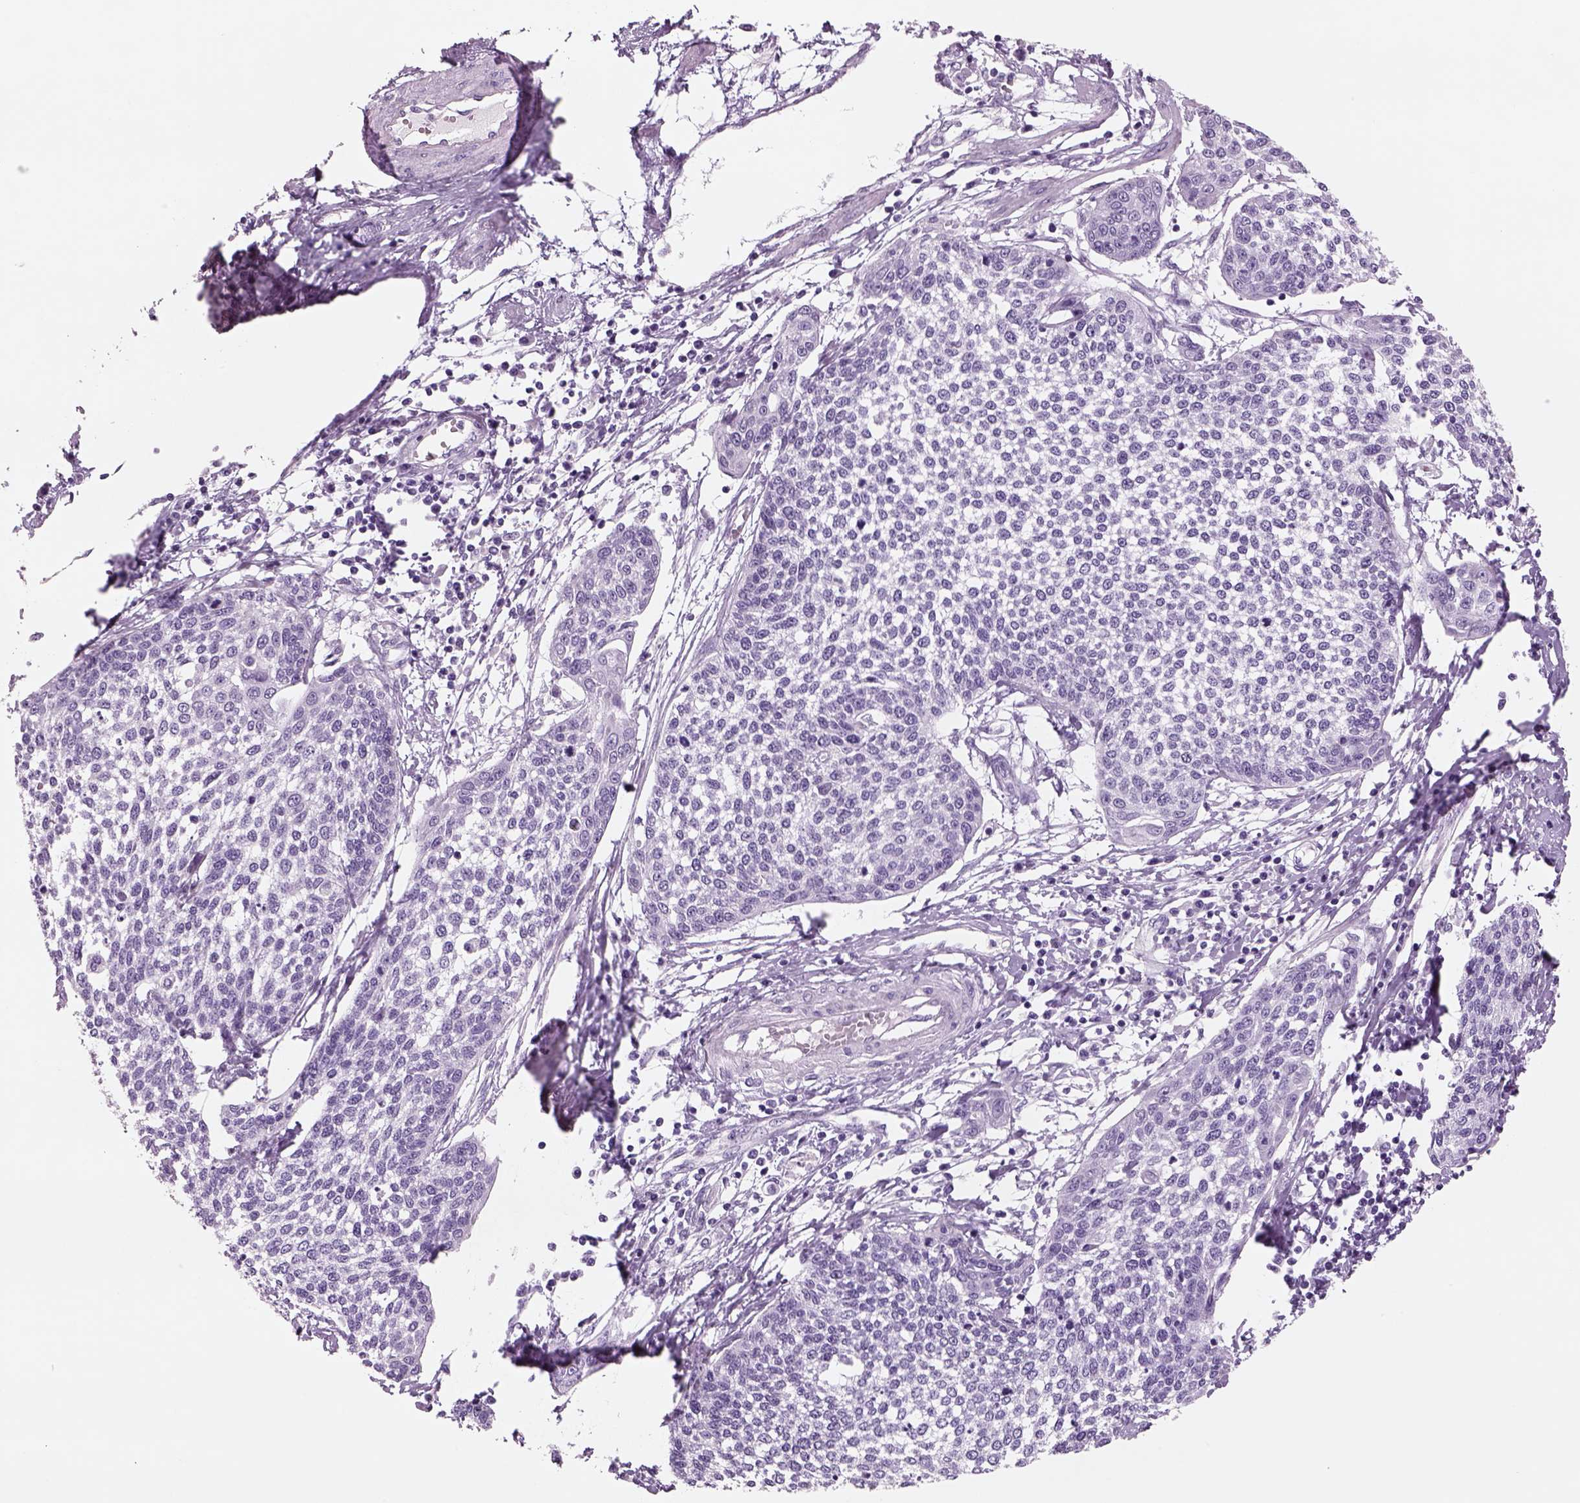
{"staining": {"intensity": "negative", "quantity": "none", "location": "none"}, "tissue": "cervical cancer", "cell_type": "Tumor cells", "image_type": "cancer", "snomed": [{"axis": "morphology", "description": "Squamous cell carcinoma, NOS"}, {"axis": "topography", "description": "Cervix"}], "caption": "Tumor cells are negative for protein expression in human cervical cancer.", "gene": "RHO", "patient": {"sex": "female", "age": 34}}